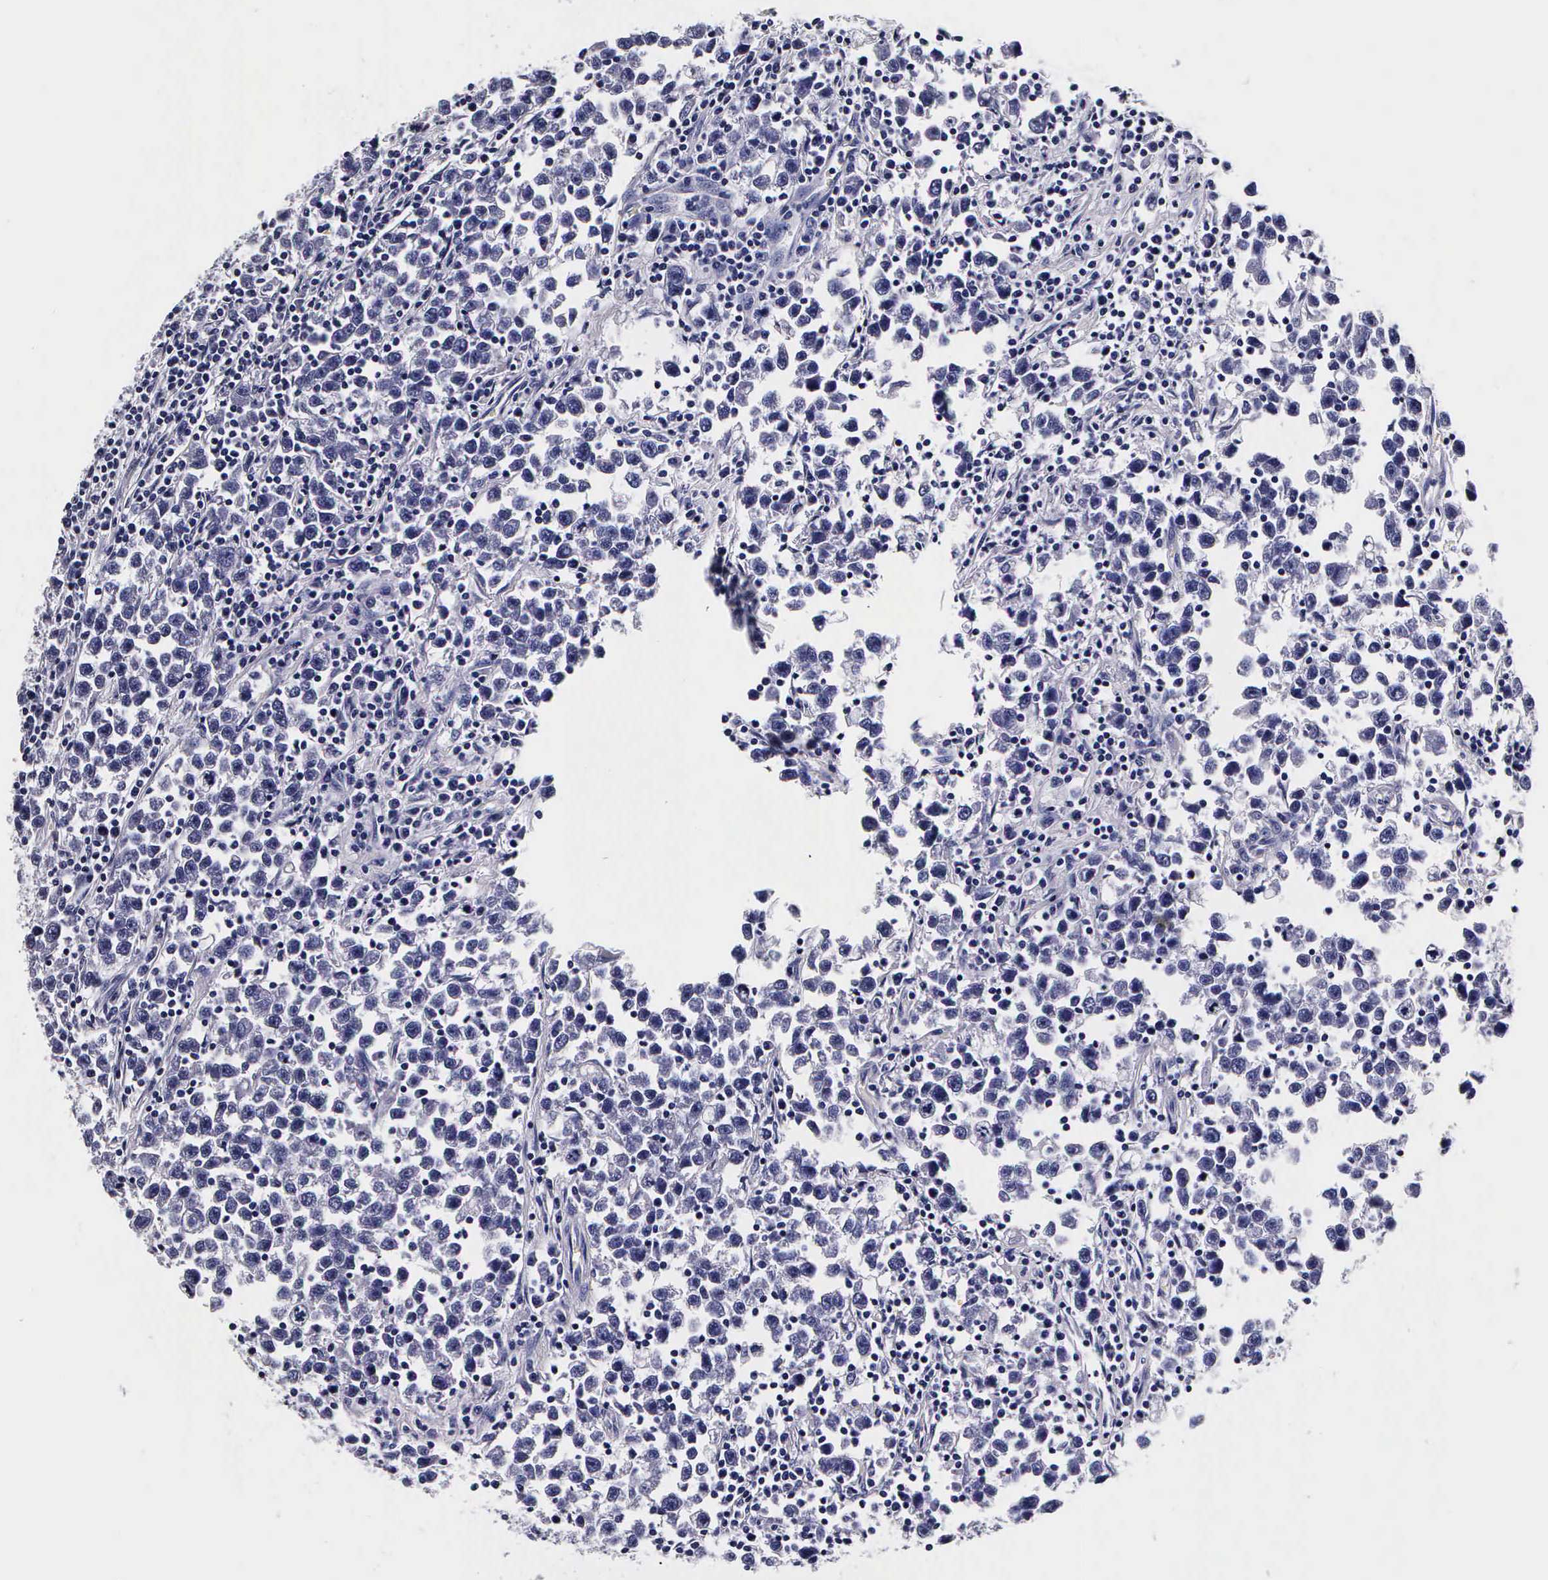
{"staining": {"intensity": "negative", "quantity": "none", "location": "none"}, "tissue": "testis cancer", "cell_type": "Tumor cells", "image_type": "cancer", "snomed": [{"axis": "morphology", "description": "Seminoma, NOS"}, {"axis": "topography", "description": "Testis"}], "caption": "Tumor cells are negative for brown protein staining in testis cancer.", "gene": "IAPP", "patient": {"sex": "male", "age": 43}}